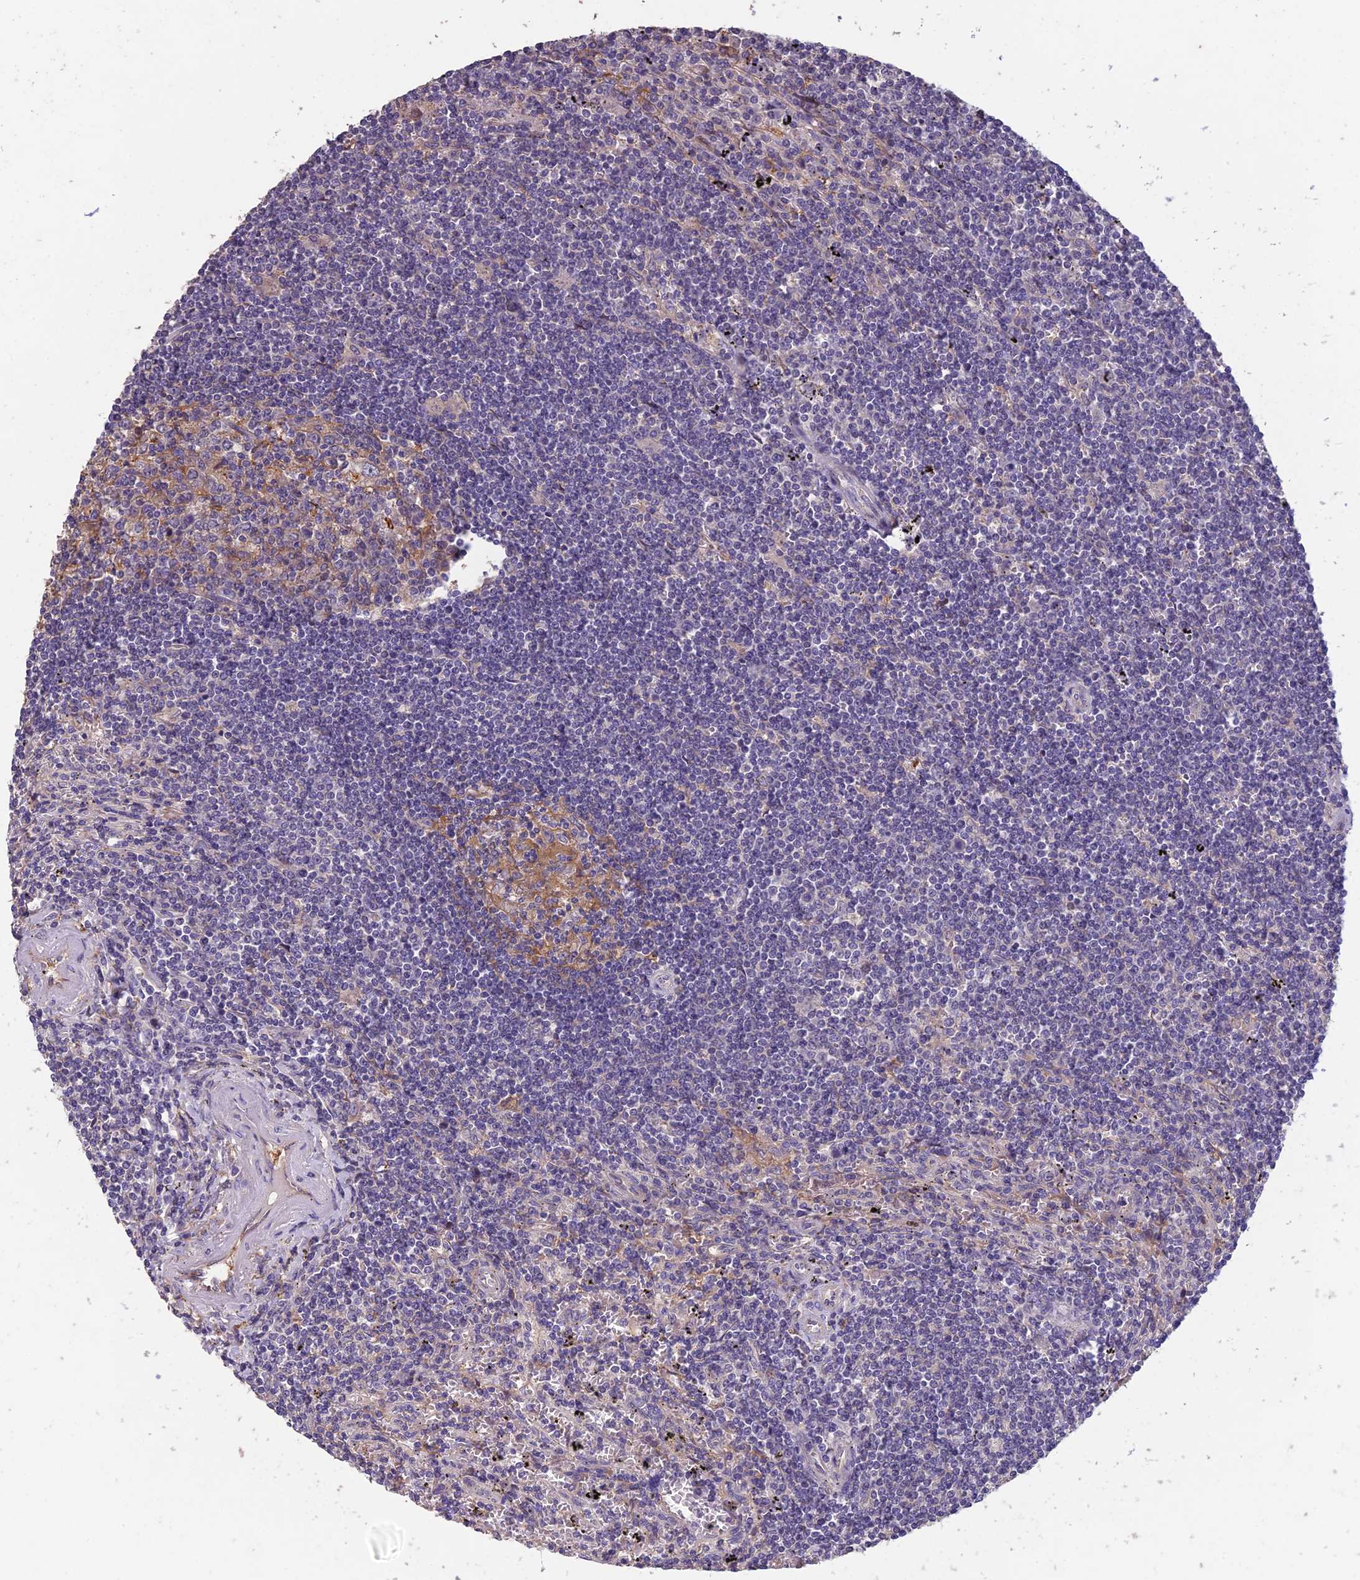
{"staining": {"intensity": "negative", "quantity": "none", "location": "none"}, "tissue": "lymphoma", "cell_type": "Tumor cells", "image_type": "cancer", "snomed": [{"axis": "morphology", "description": "Malignant lymphoma, non-Hodgkin's type, Low grade"}, {"axis": "topography", "description": "Spleen"}], "caption": "This is an immunohistochemistry histopathology image of human lymphoma. There is no expression in tumor cells.", "gene": "CEACAM16", "patient": {"sex": "male", "age": 76}}